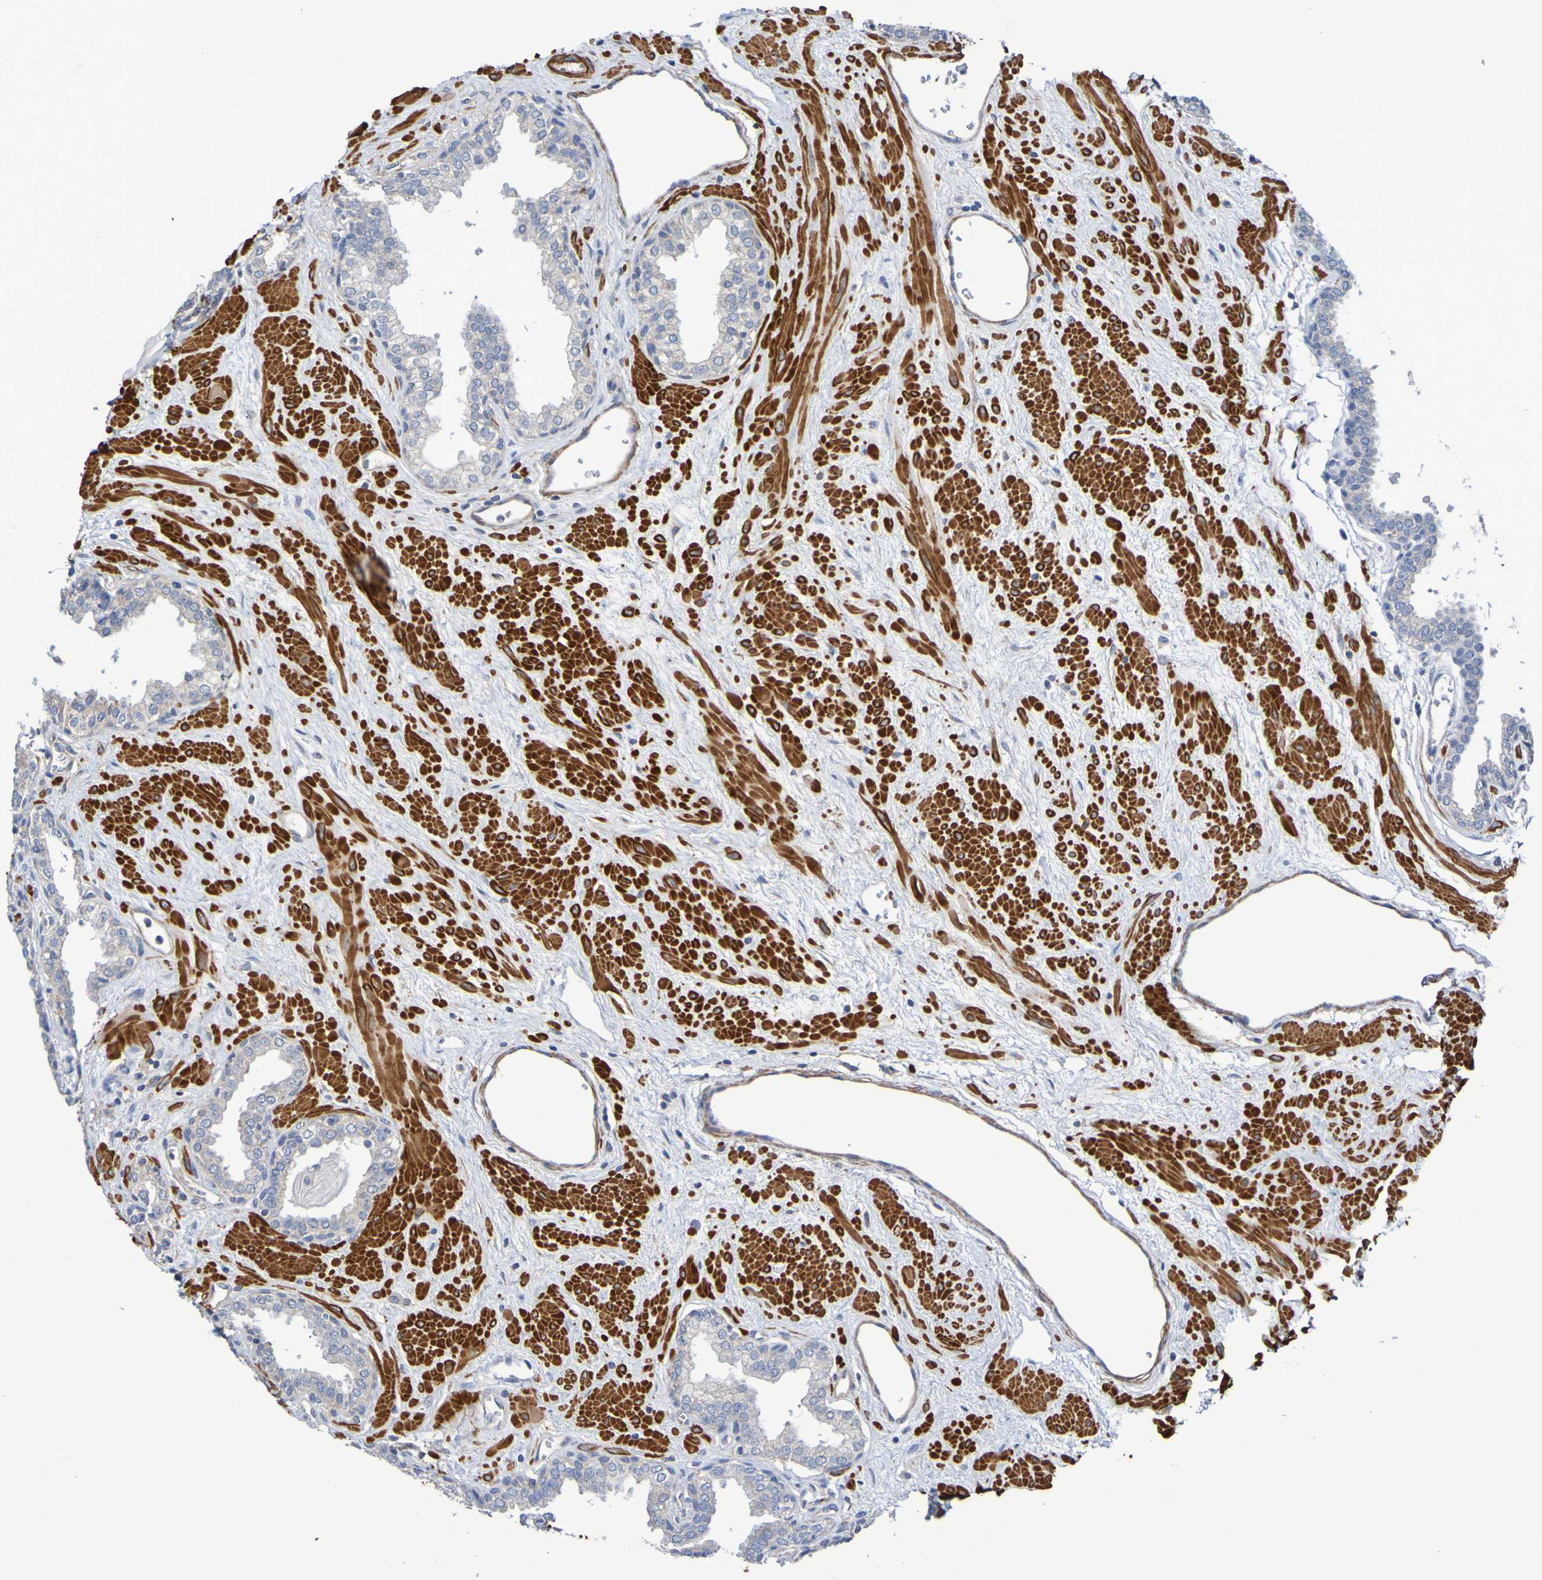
{"staining": {"intensity": "negative", "quantity": "none", "location": "none"}, "tissue": "prostate", "cell_type": "Glandular cells", "image_type": "normal", "snomed": [{"axis": "morphology", "description": "Normal tissue, NOS"}, {"axis": "topography", "description": "Prostate"}], "caption": "IHC of unremarkable prostate displays no positivity in glandular cells.", "gene": "SRPRB", "patient": {"sex": "male", "age": 51}}